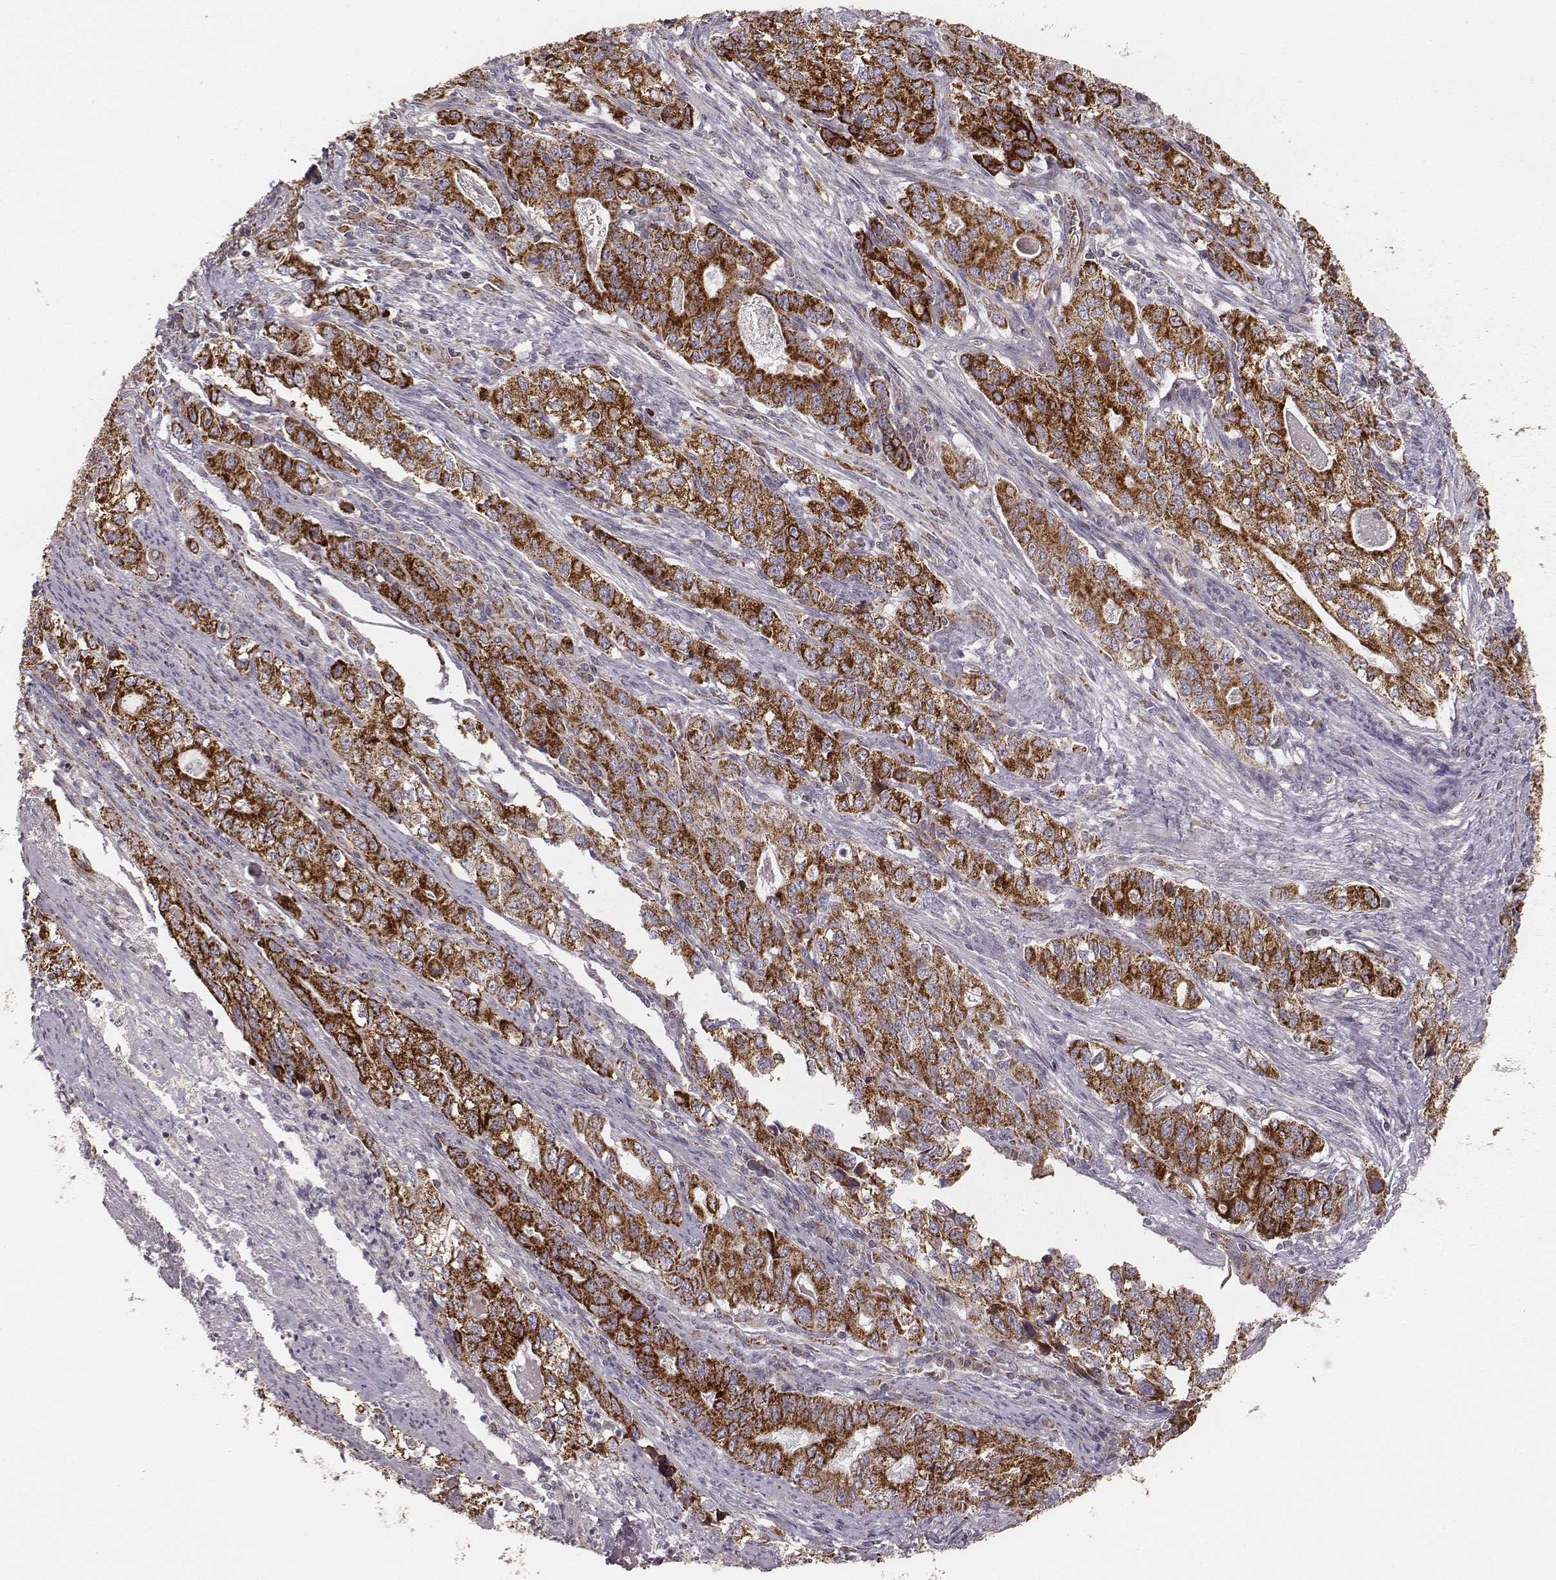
{"staining": {"intensity": "strong", "quantity": ">75%", "location": "cytoplasmic/membranous"}, "tissue": "stomach cancer", "cell_type": "Tumor cells", "image_type": "cancer", "snomed": [{"axis": "morphology", "description": "Adenocarcinoma, NOS"}, {"axis": "topography", "description": "Stomach, lower"}], "caption": "Immunohistochemical staining of human adenocarcinoma (stomach) reveals strong cytoplasmic/membranous protein staining in approximately >75% of tumor cells.", "gene": "TUFM", "patient": {"sex": "female", "age": 72}}